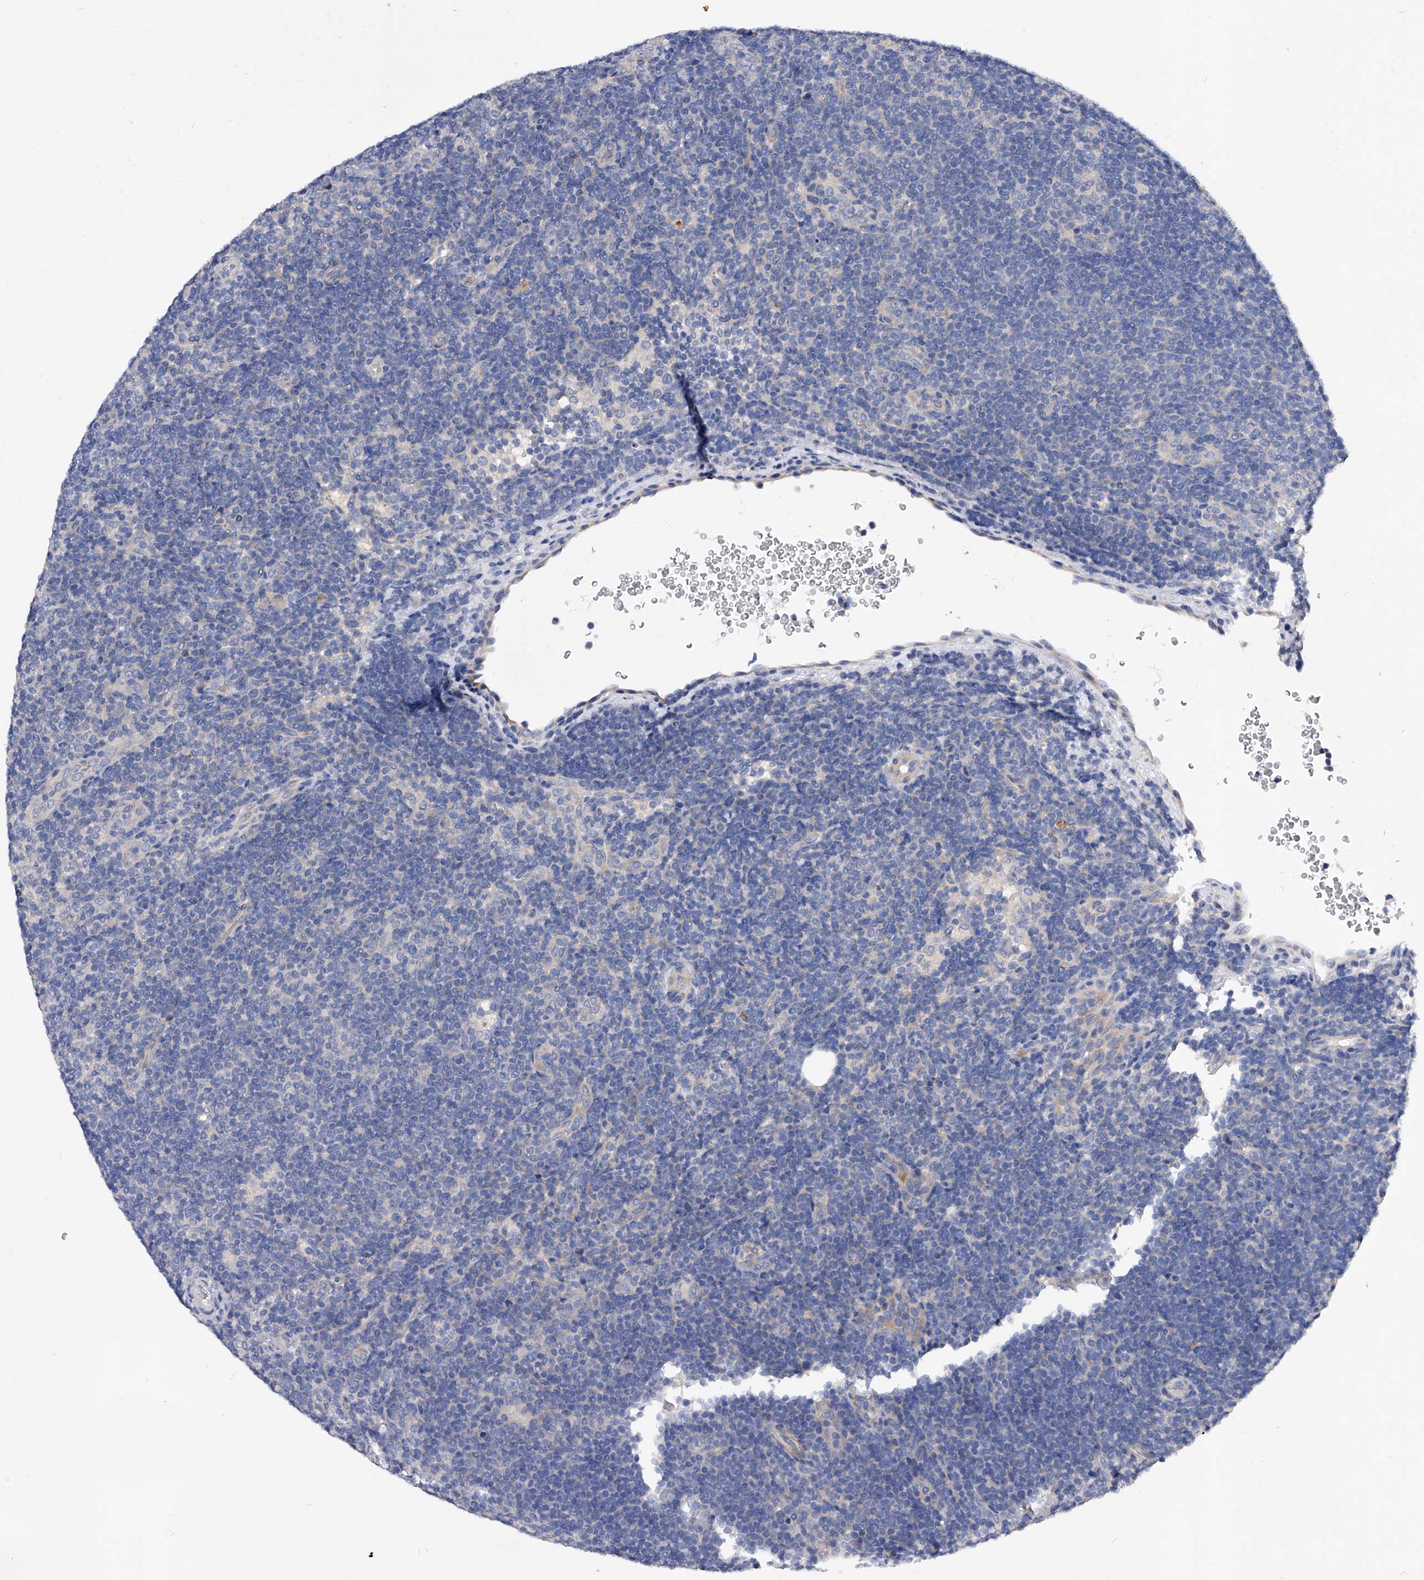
{"staining": {"intensity": "negative", "quantity": "none", "location": "none"}, "tissue": "lymphoma", "cell_type": "Tumor cells", "image_type": "cancer", "snomed": [{"axis": "morphology", "description": "Hodgkin's disease, NOS"}, {"axis": "topography", "description": "Lymph node"}], "caption": "Lymphoma was stained to show a protein in brown. There is no significant staining in tumor cells.", "gene": "PPP5C", "patient": {"sex": "female", "age": 57}}